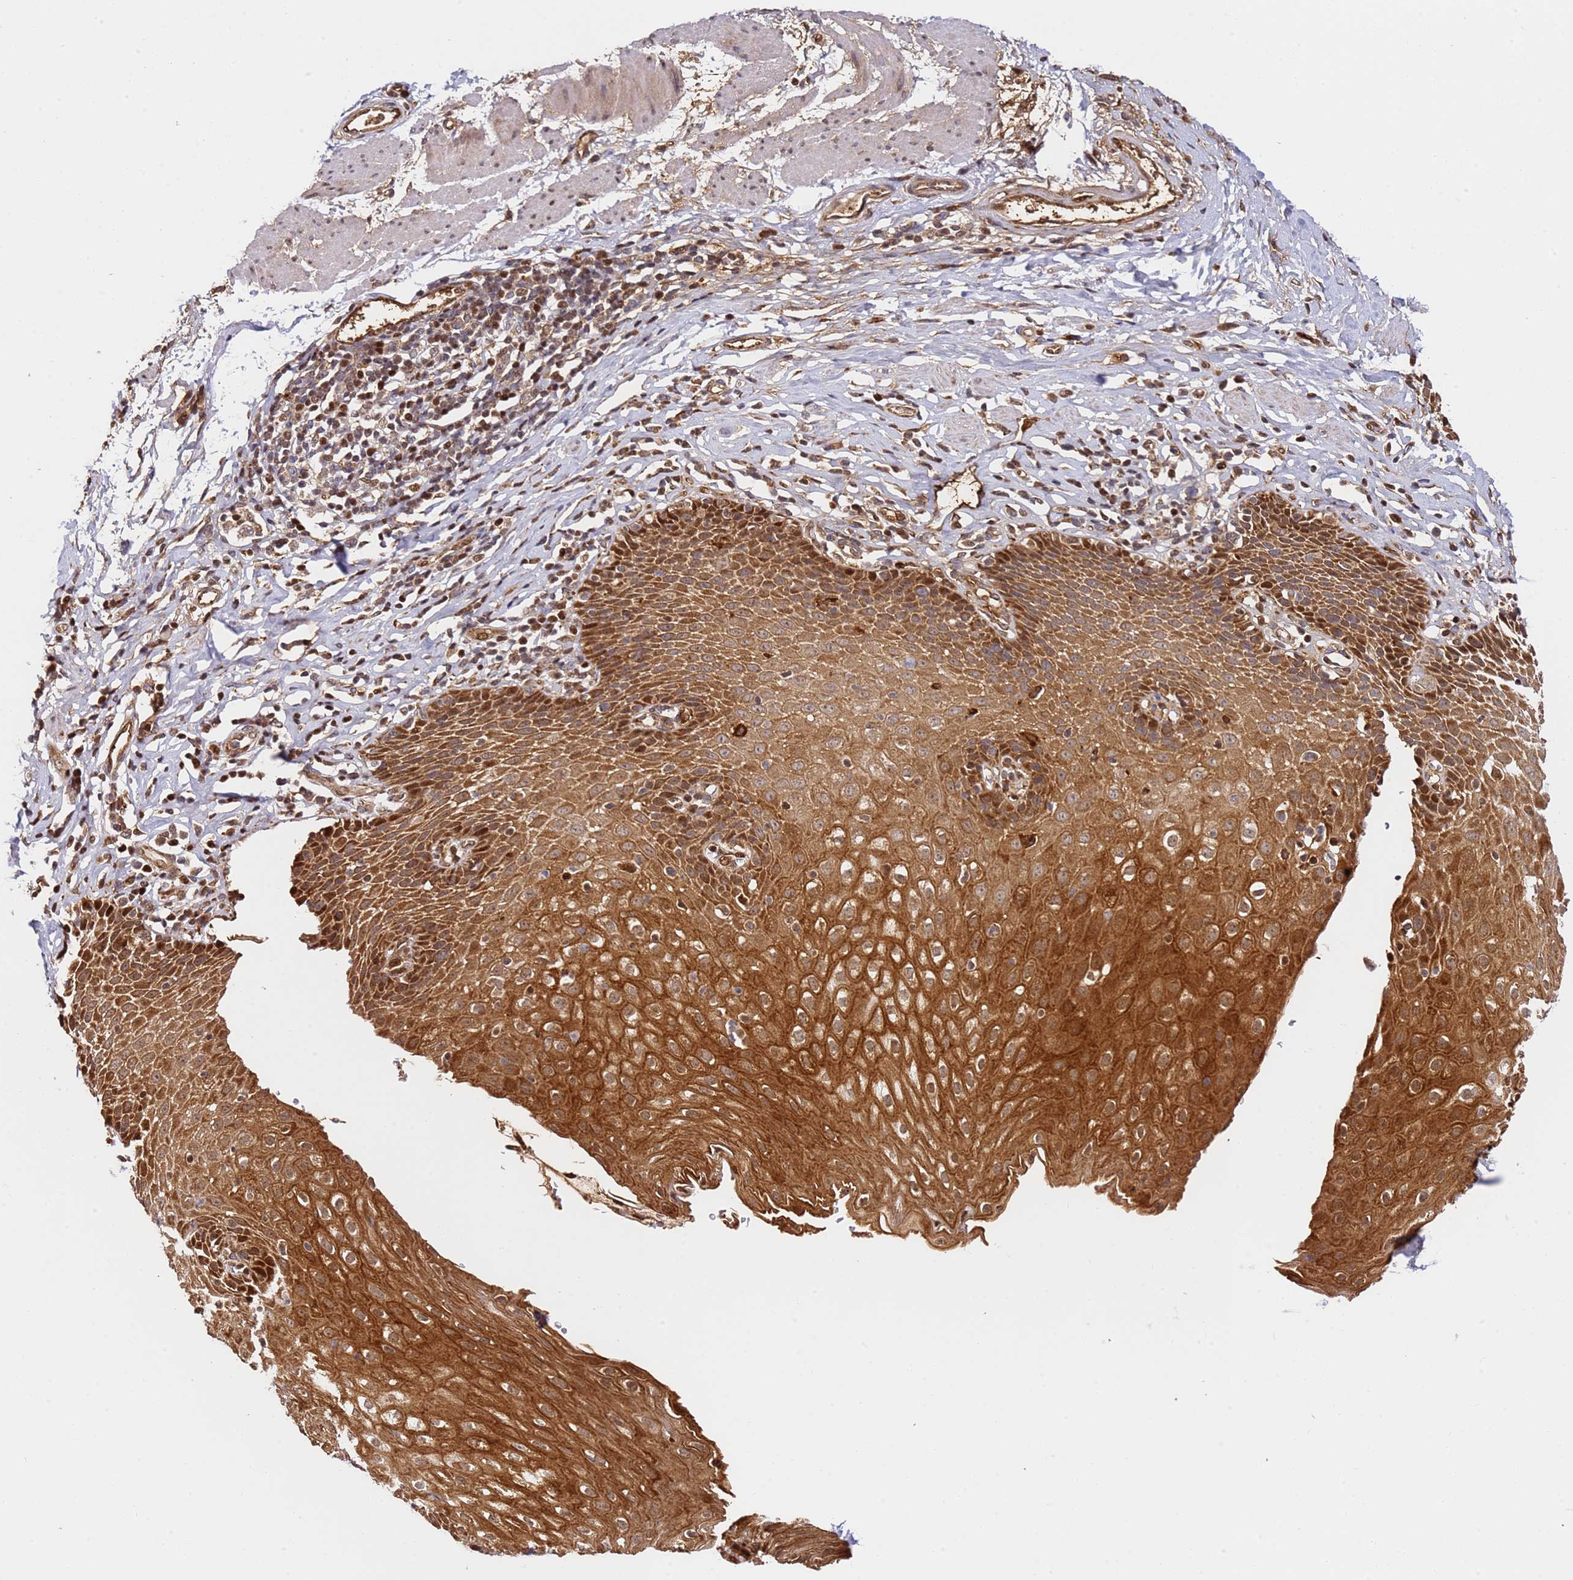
{"staining": {"intensity": "strong", "quantity": ">75%", "location": "cytoplasmic/membranous,nuclear"}, "tissue": "esophagus", "cell_type": "Squamous epithelial cells", "image_type": "normal", "snomed": [{"axis": "morphology", "description": "Normal tissue, NOS"}, {"axis": "topography", "description": "Esophagus"}], "caption": "Immunohistochemistry image of unremarkable esophagus: human esophagus stained using immunohistochemistry (IHC) exhibits high levels of strong protein expression localized specifically in the cytoplasmic/membranous,nuclear of squamous epithelial cells, appearing as a cytoplasmic/membranous,nuclear brown color.", "gene": "SMOX", "patient": {"sex": "female", "age": 61}}